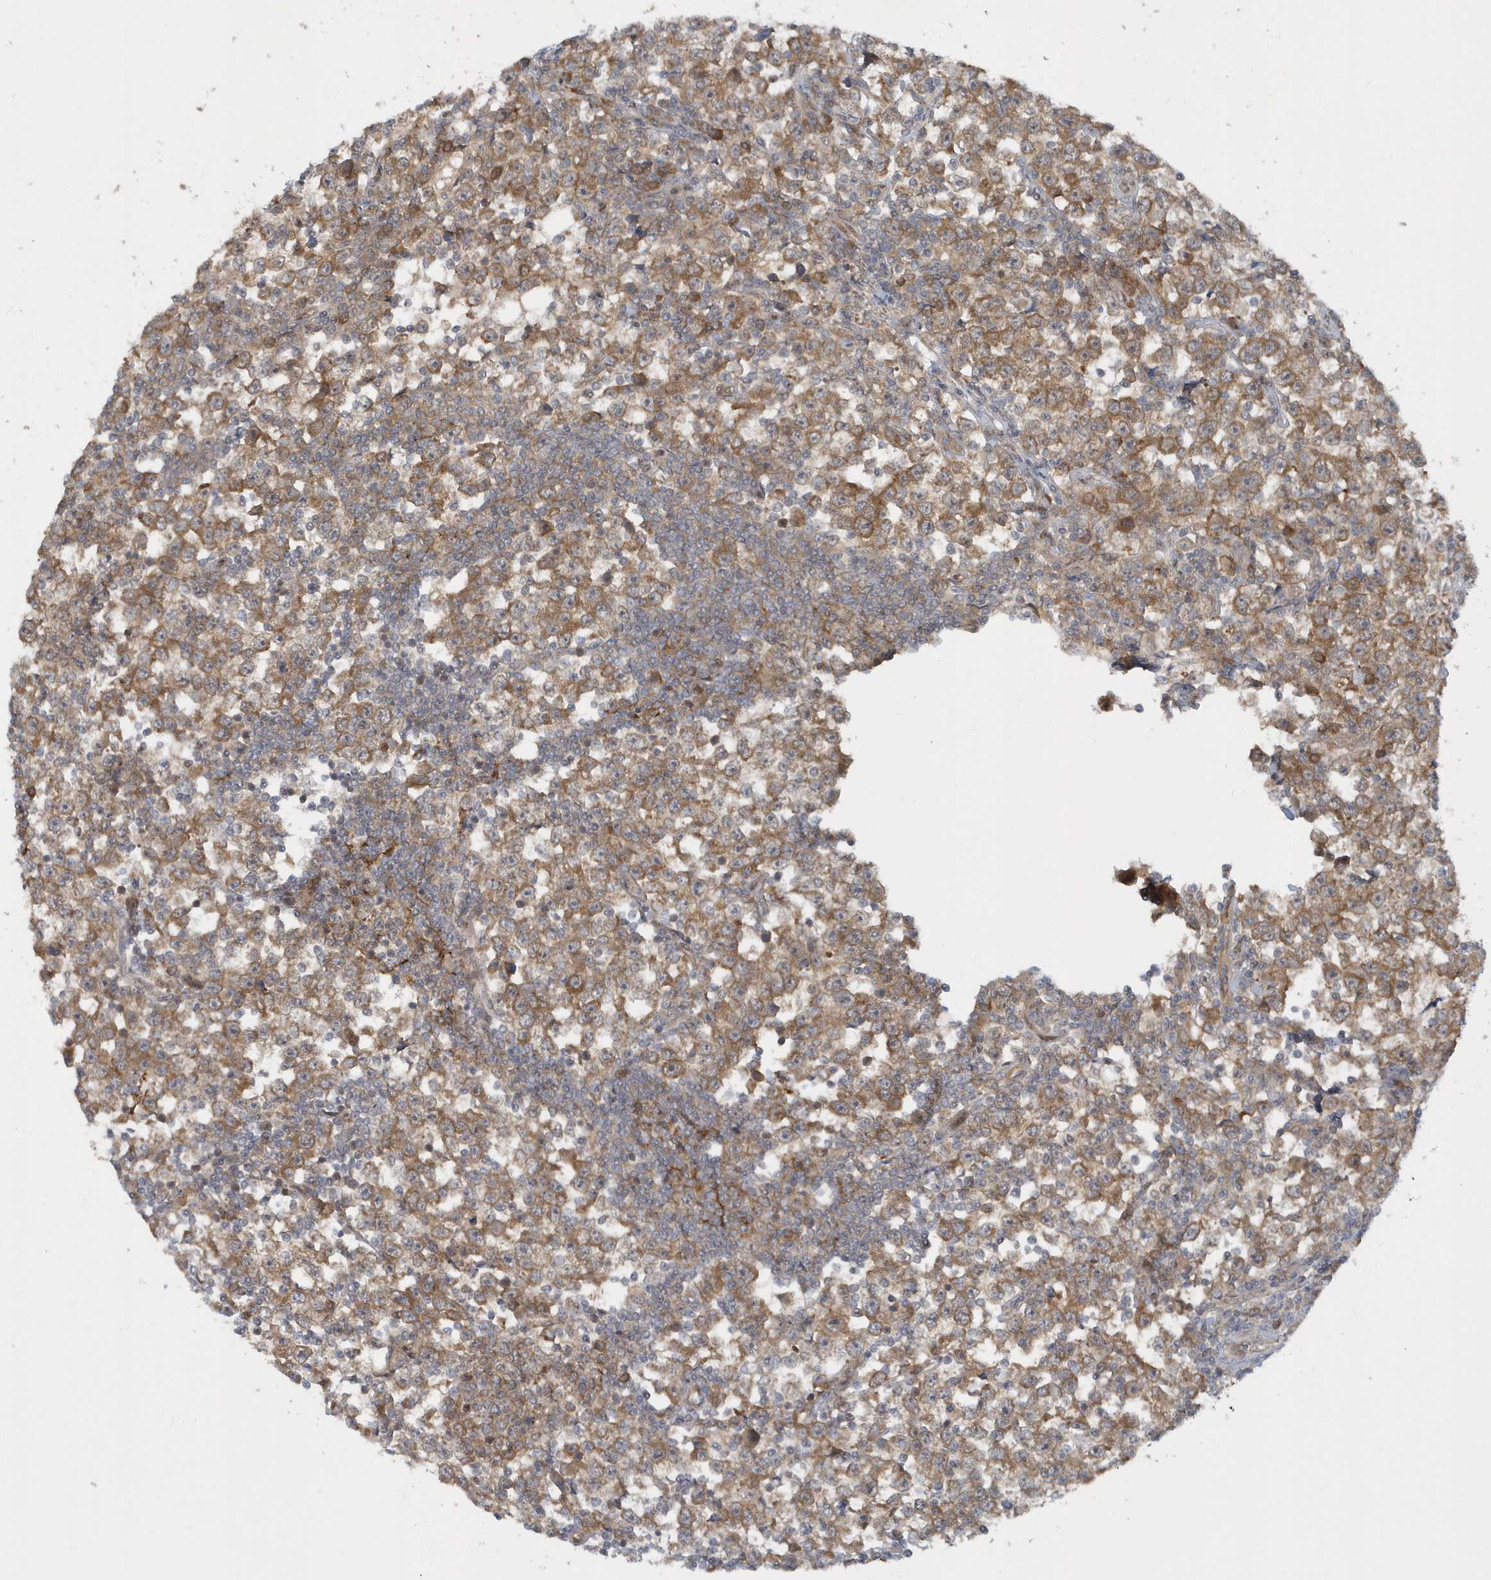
{"staining": {"intensity": "moderate", "quantity": ">75%", "location": "cytoplasmic/membranous"}, "tissue": "testis cancer", "cell_type": "Tumor cells", "image_type": "cancer", "snomed": [{"axis": "morphology", "description": "Normal tissue, NOS"}, {"axis": "morphology", "description": "Seminoma, NOS"}, {"axis": "topography", "description": "Testis"}], "caption": "The image reveals staining of seminoma (testis), revealing moderate cytoplasmic/membranous protein staining (brown color) within tumor cells.", "gene": "ATG4A", "patient": {"sex": "male", "age": 43}}